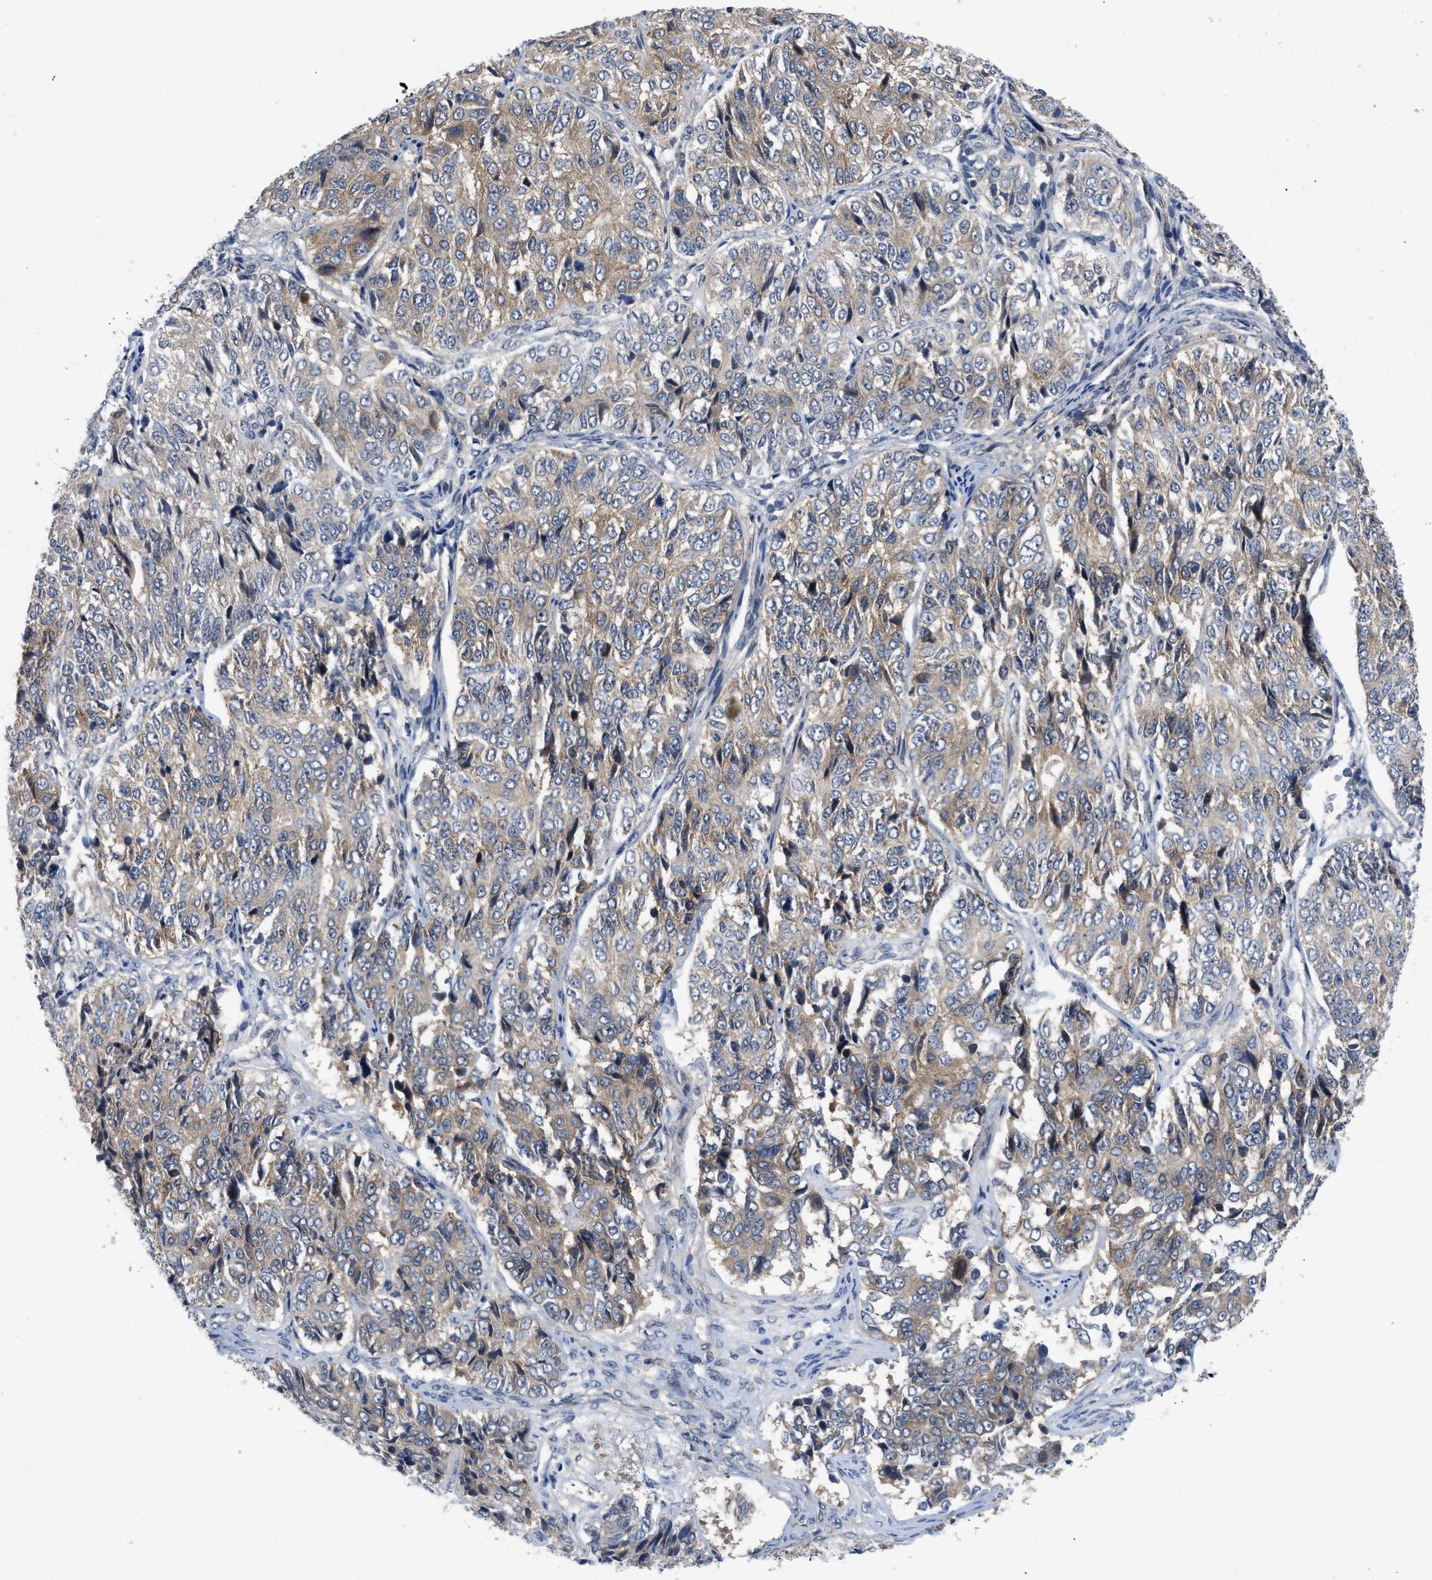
{"staining": {"intensity": "weak", "quantity": ">75%", "location": "cytoplasmic/membranous"}, "tissue": "ovarian cancer", "cell_type": "Tumor cells", "image_type": "cancer", "snomed": [{"axis": "morphology", "description": "Carcinoma, endometroid"}, {"axis": "topography", "description": "Ovary"}], "caption": "There is low levels of weak cytoplasmic/membranous positivity in tumor cells of ovarian cancer, as demonstrated by immunohistochemical staining (brown color).", "gene": "PANX1", "patient": {"sex": "female", "age": 51}}